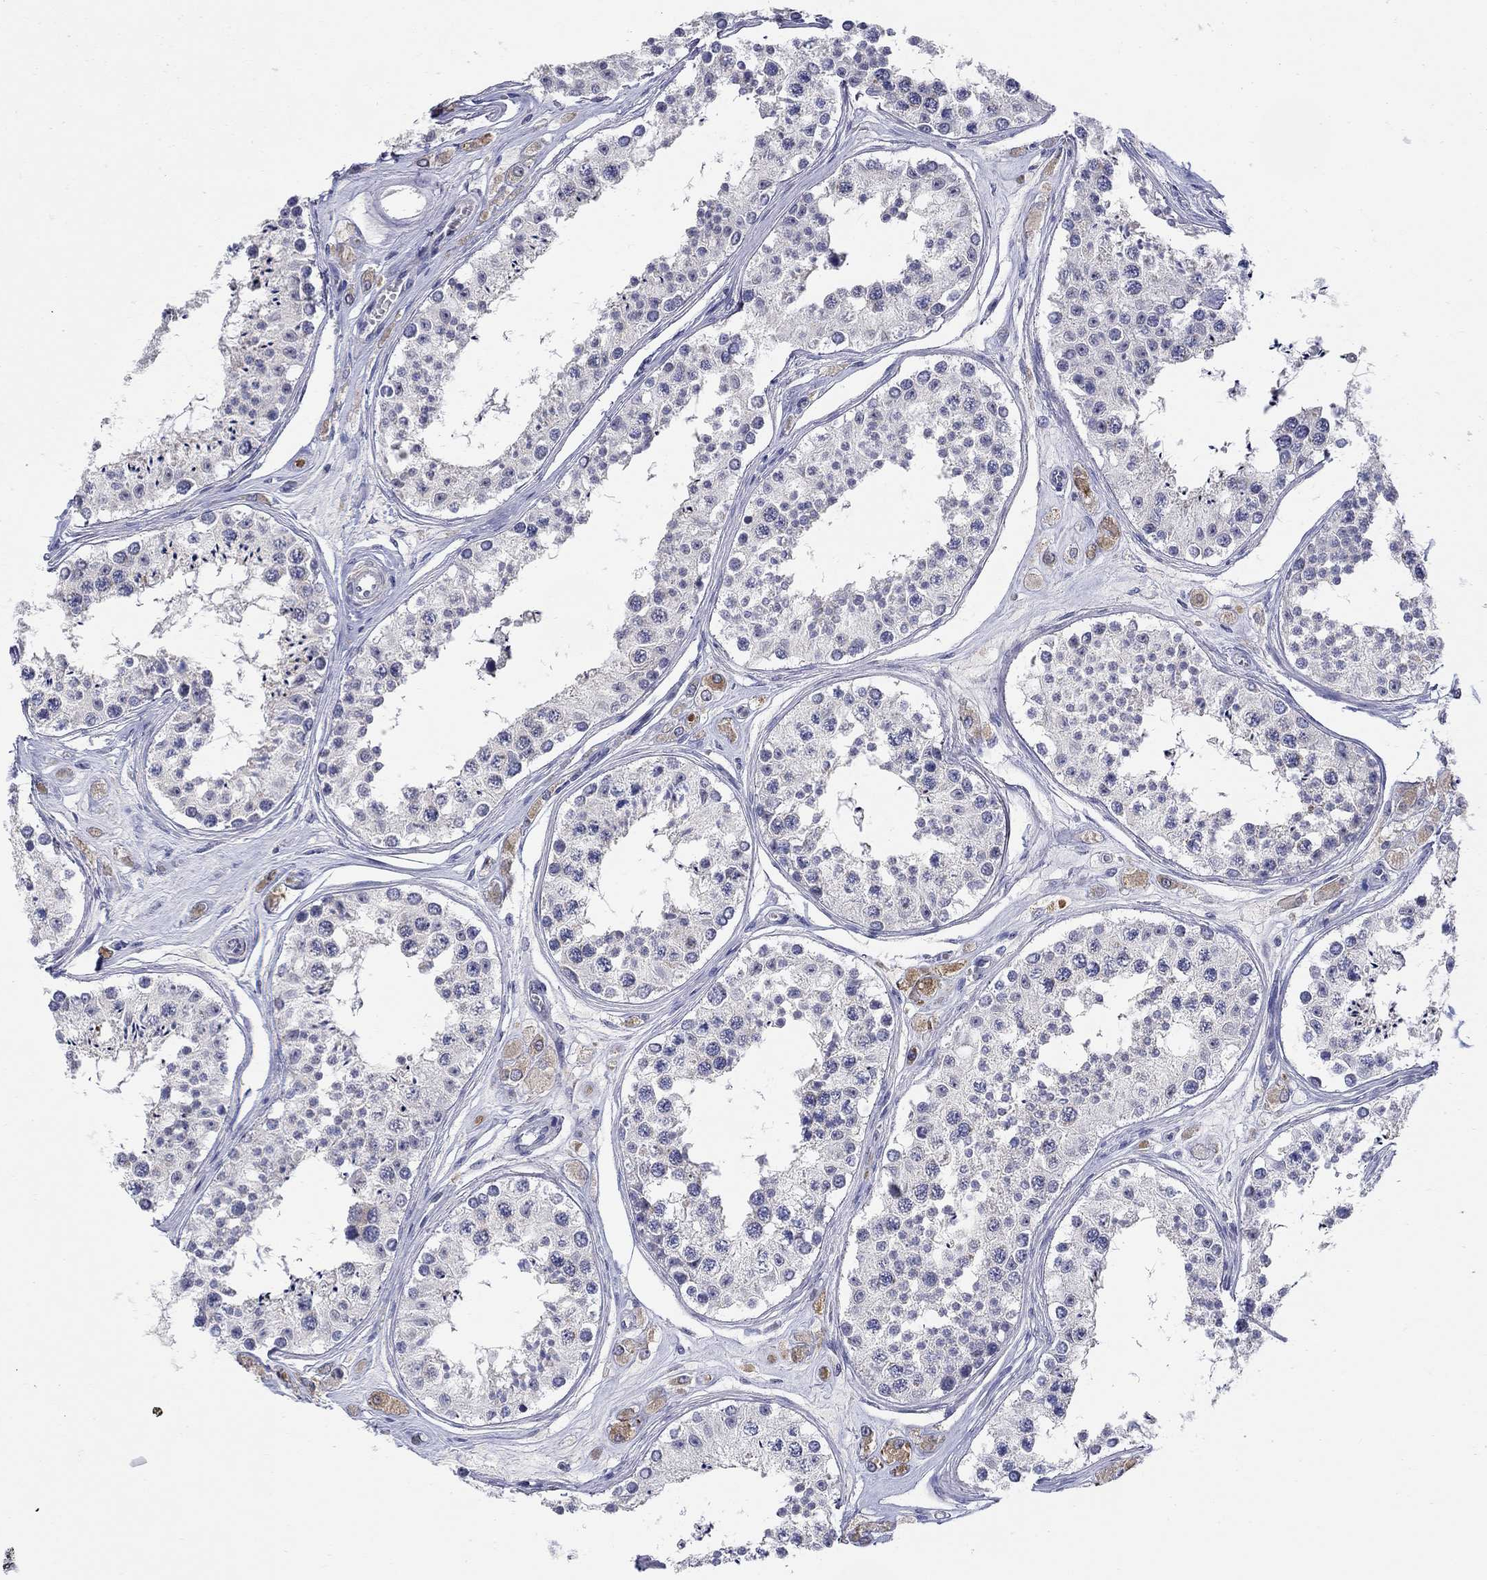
{"staining": {"intensity": "negative", "quantity": "none", "location": "none"}, "tissue": "testis", "cell_type": "Cells in seminiferous ducts", "image_type": "normal", "snomed": [{"axis": "morphology", "description": "Normal tissue, NOS"}, {"axis": "topography", "description": "Testis"}], "caption": "Immunohistochemistry (IHC) of normal human testis reveals no staining in cells in seminiferous ducts. (Immunohistochemistry, brightfield microscopy, high magnification).", "gene": "ABCA4", "patient": {"sex": "male", "age": 25}}